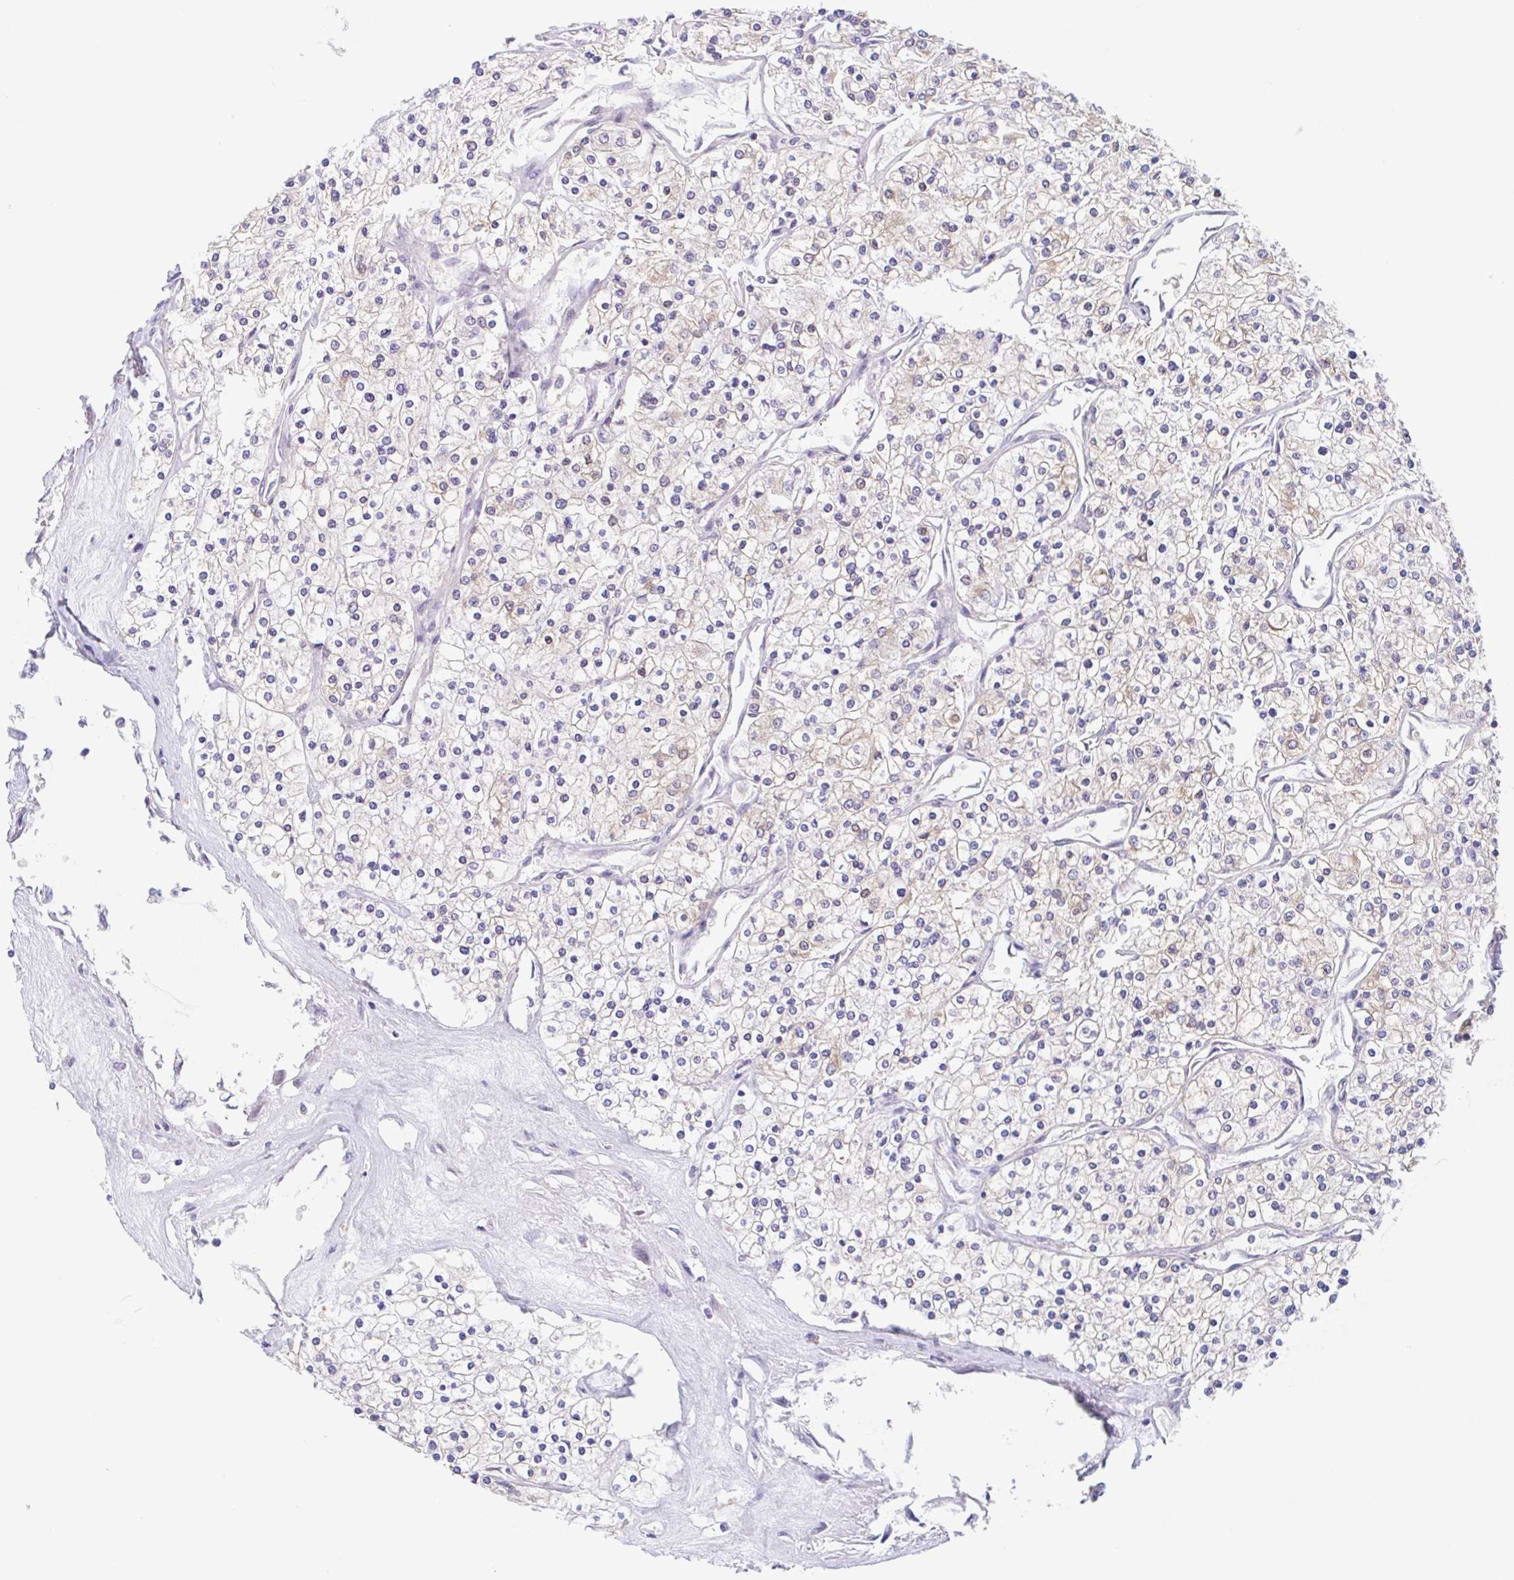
{"staining": {"intensity": "negative", "quantity": "none", "location": "none"}, "tissue": "renal cancer", "cell_type": "Tumor cells", "image_type": "cancer", "snomed": [{"axis": "morphology", "description": "Adenocarcinoma, NOS"}, {"axis": "topography", "description": "Kidney"}], "caption": "The photomicrograph exhibits no significant expression in tumor cells of renal cancer (adenocarcinoma). (Stains: DAB (3,3'-diaminobenzidine) immunohistochemistry with hematoxylin counter stain, Microscopy: brightfield microscopy at high magnification).", "gene": "TMEM86A", "patient": {"sex": "male", "age": 80}}